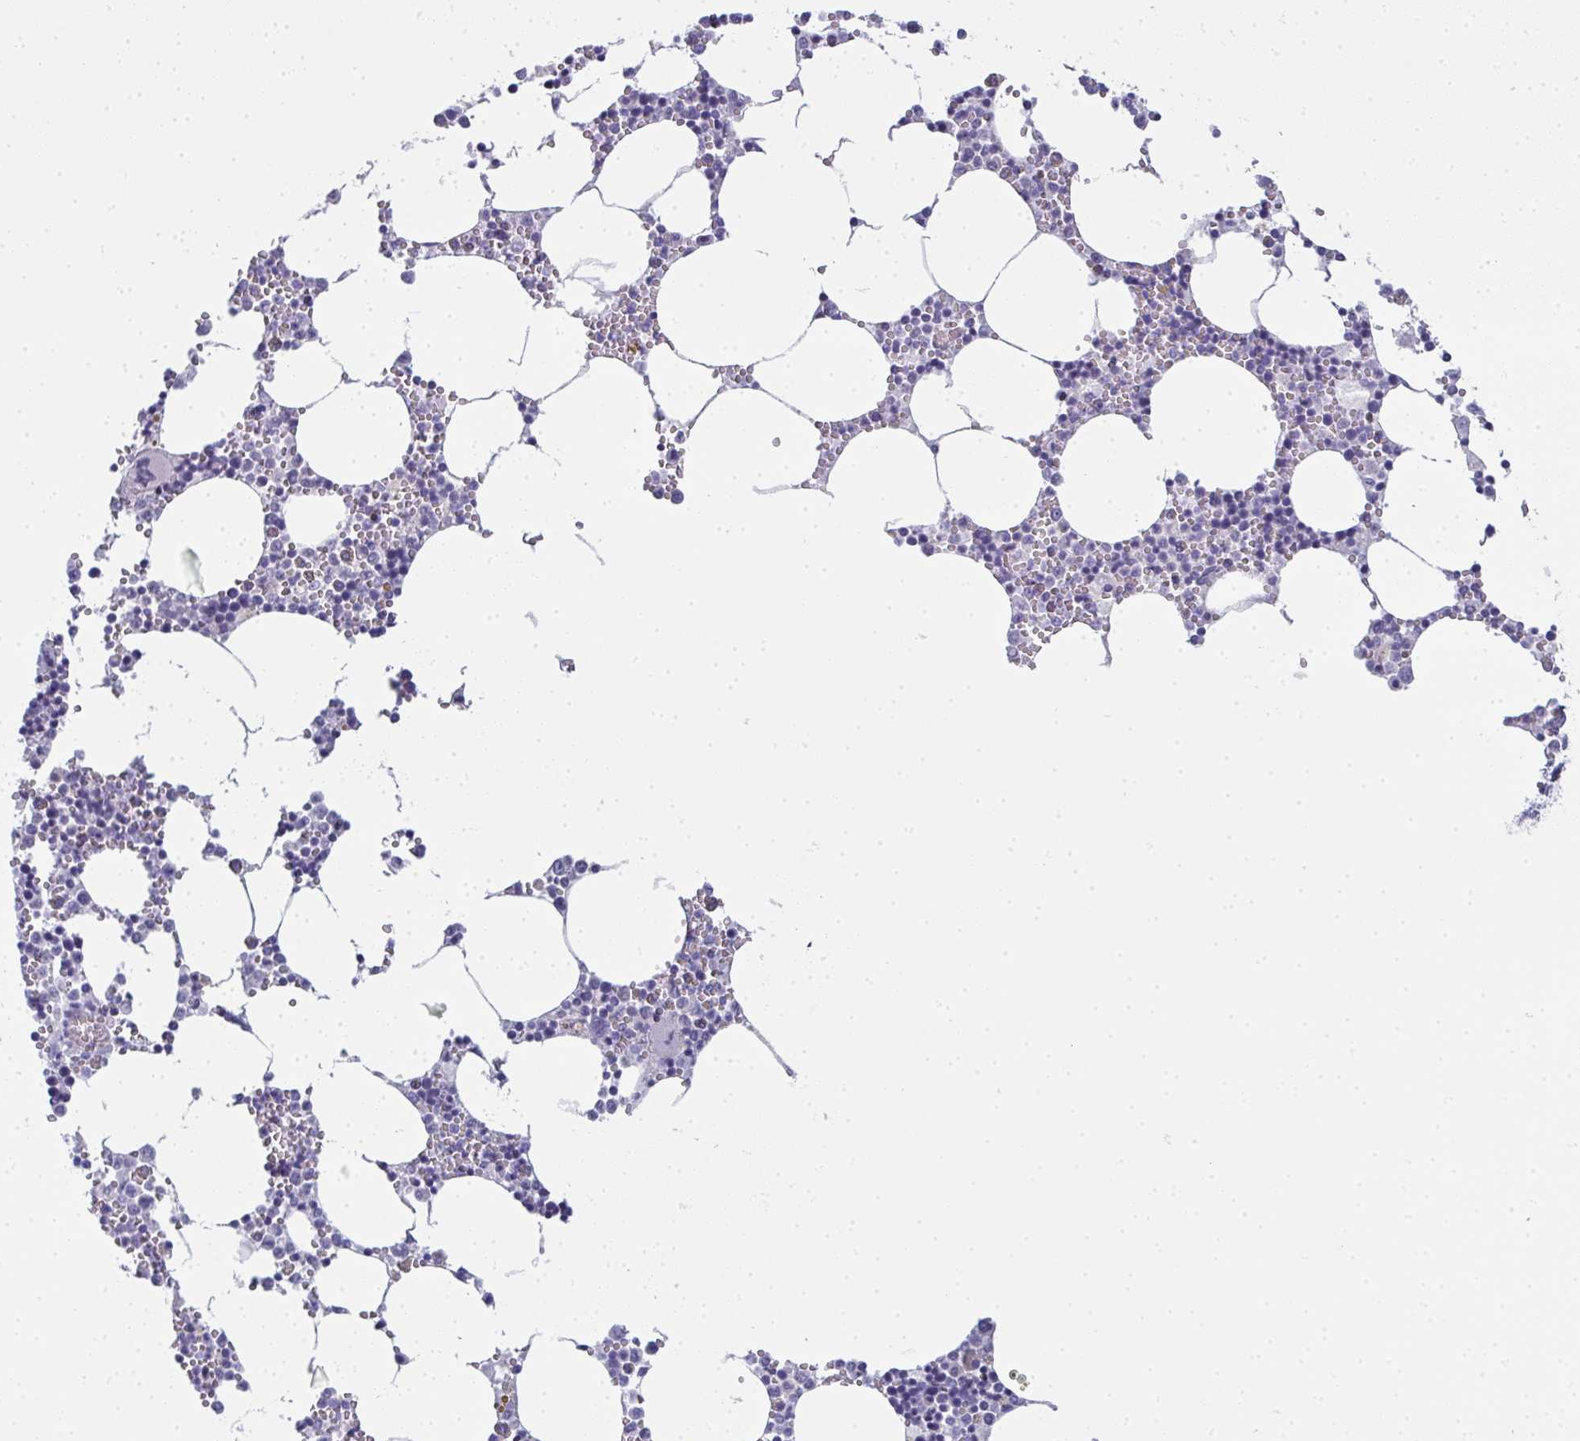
{"staining": {"intensity": "negative", "quantity": "none", "location": "none"}, "tissue": "bone marrow", "cell_type": "Hematopoietic cells", "image_type": "normal", "snomed": [{"axis": "morphology", "description": "Normal tissue, NOS"}, {"axis": "topography", "description": "Bone marrow"}], "caption": "Immunohistochemical staining of normal bone marrow shows no significant positivity in hematopoietic cells.", "gene": "SLC36A2", "patient": {"sex": "male", "age": 54}}